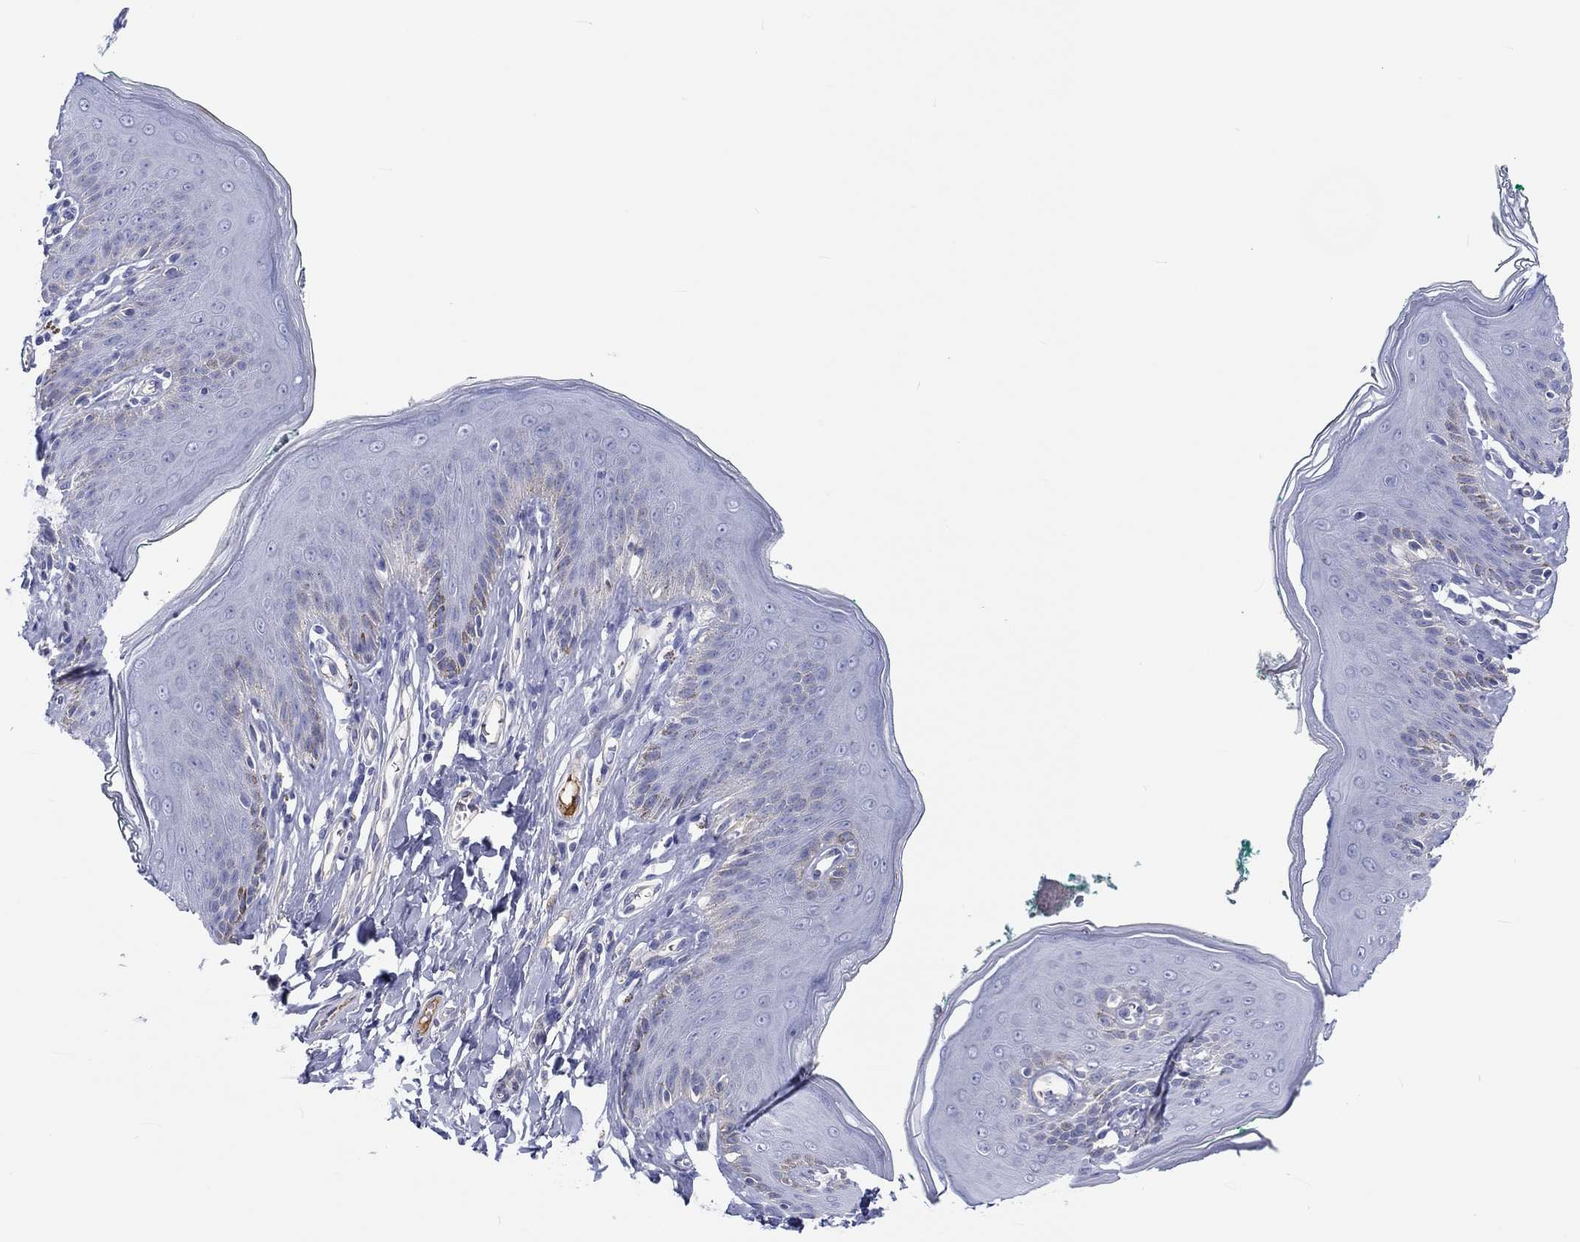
{"staining": {"intensity": "negative", "quantity": "none", "location": "none"}, "tissue": "skin", "cell_type": "Epidermal cells", "image_type": "normal", "snomed": [{"axis": "morphology", "description": "Normal tissue, NOS"}, {"axis": "topography", "description": "Vulva"}], "caption": "Immunohistochemistry micrograph of unremarkable skin stained for a protein (brown), which reveals no expression in epidermal cells.", "gene": "CDY1B", "patient": {"sex": "female", "age": 66}}